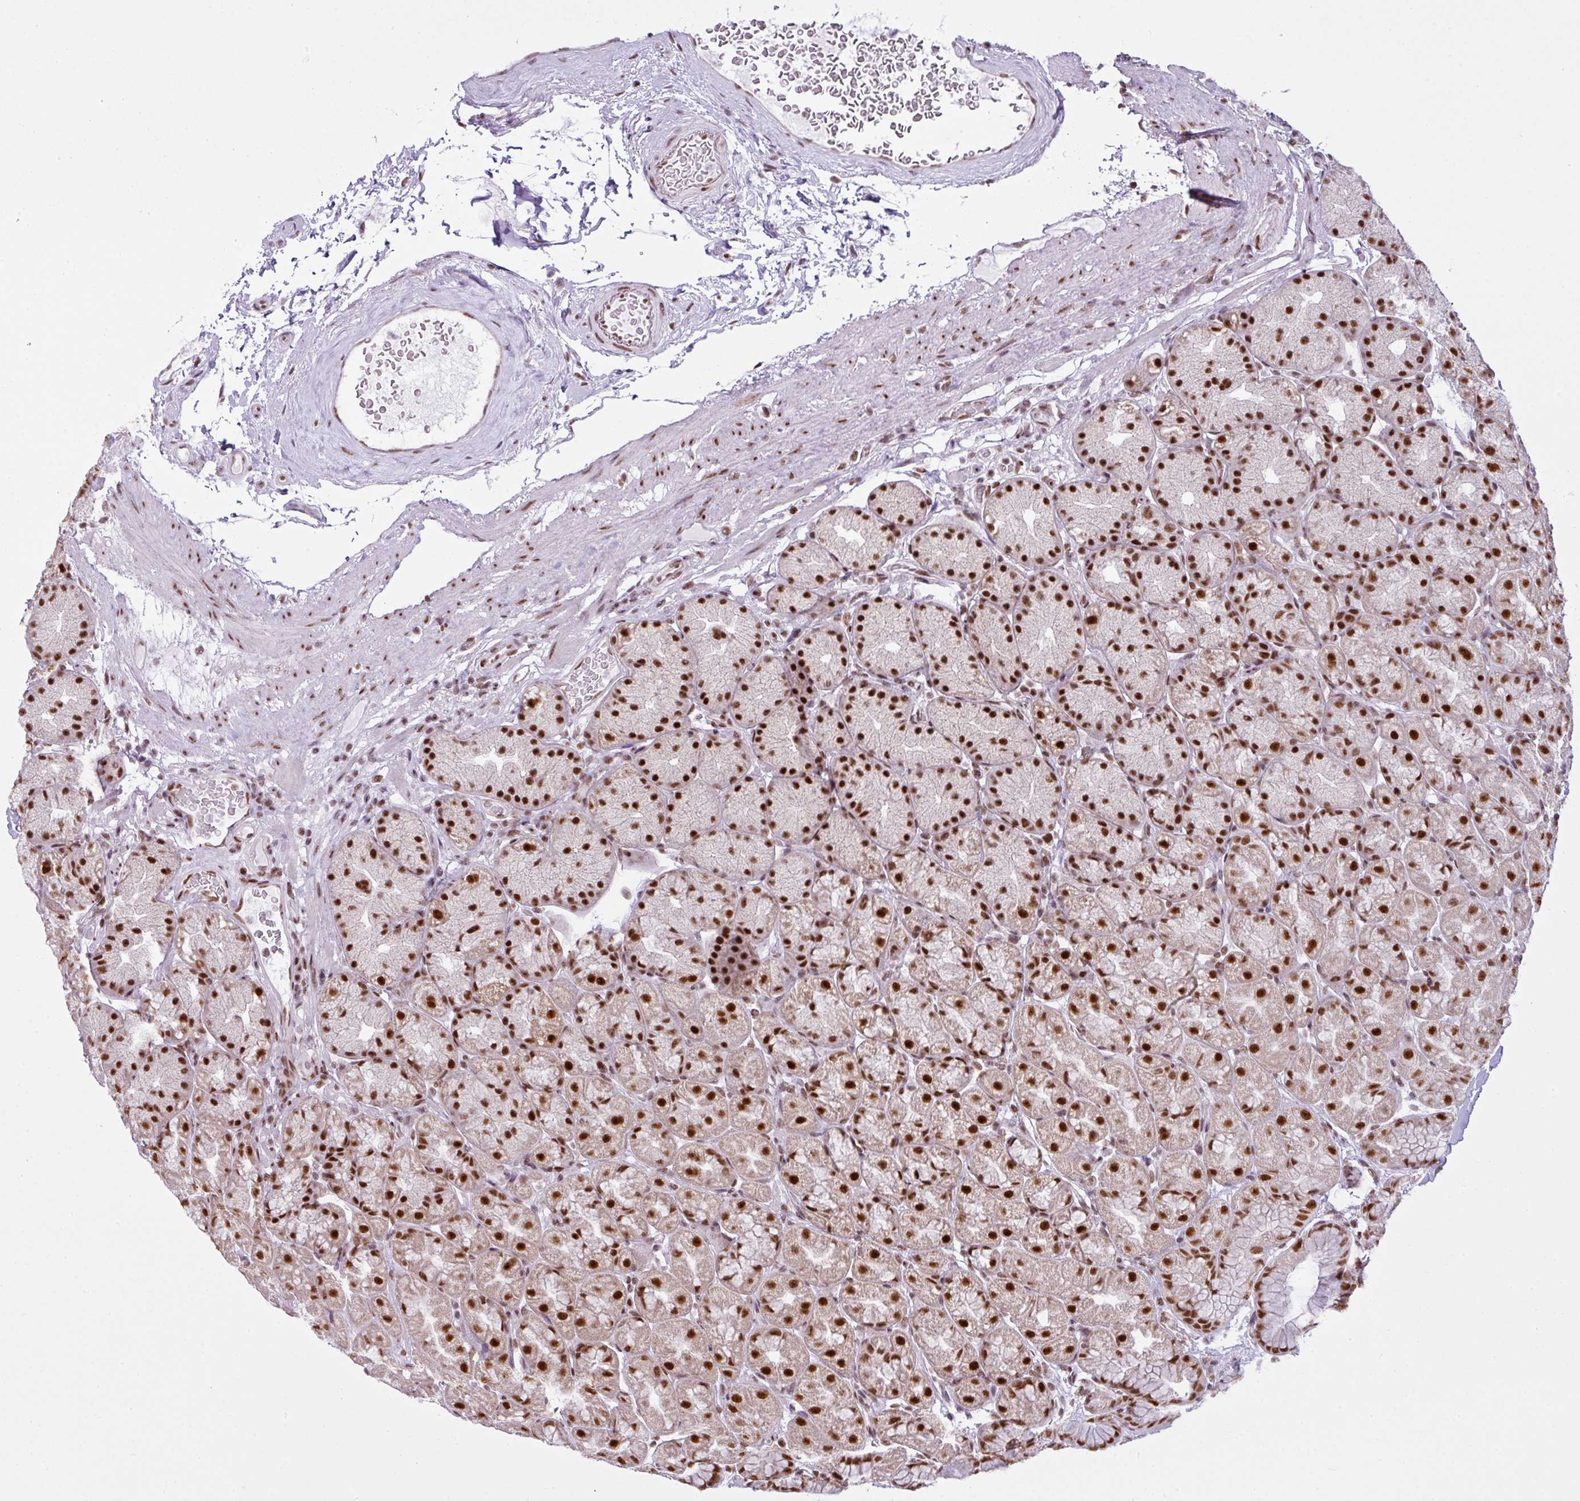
{"staining": {"intensity": "strong", "quantity": ">75%", "location": "nuclear"}, "tissue": "stomach", "cell_type": "Glandular cells", "image_type": "normal", "snomed": [{"axis": "morphology", "description": "Normal tissue, NOS"}, {"axis": "topography", "description": "Stomach, lower"}], "caption": "Strong nuclear positivity is identified in about >75% of glandular cells in unremarkable stomach. Immunohistochemistry (ihc) stains the protein in brown and the nuclei are stained blue.", "gene": "ARL6IP4", "patient": {"sex": "male", "age": 67}}